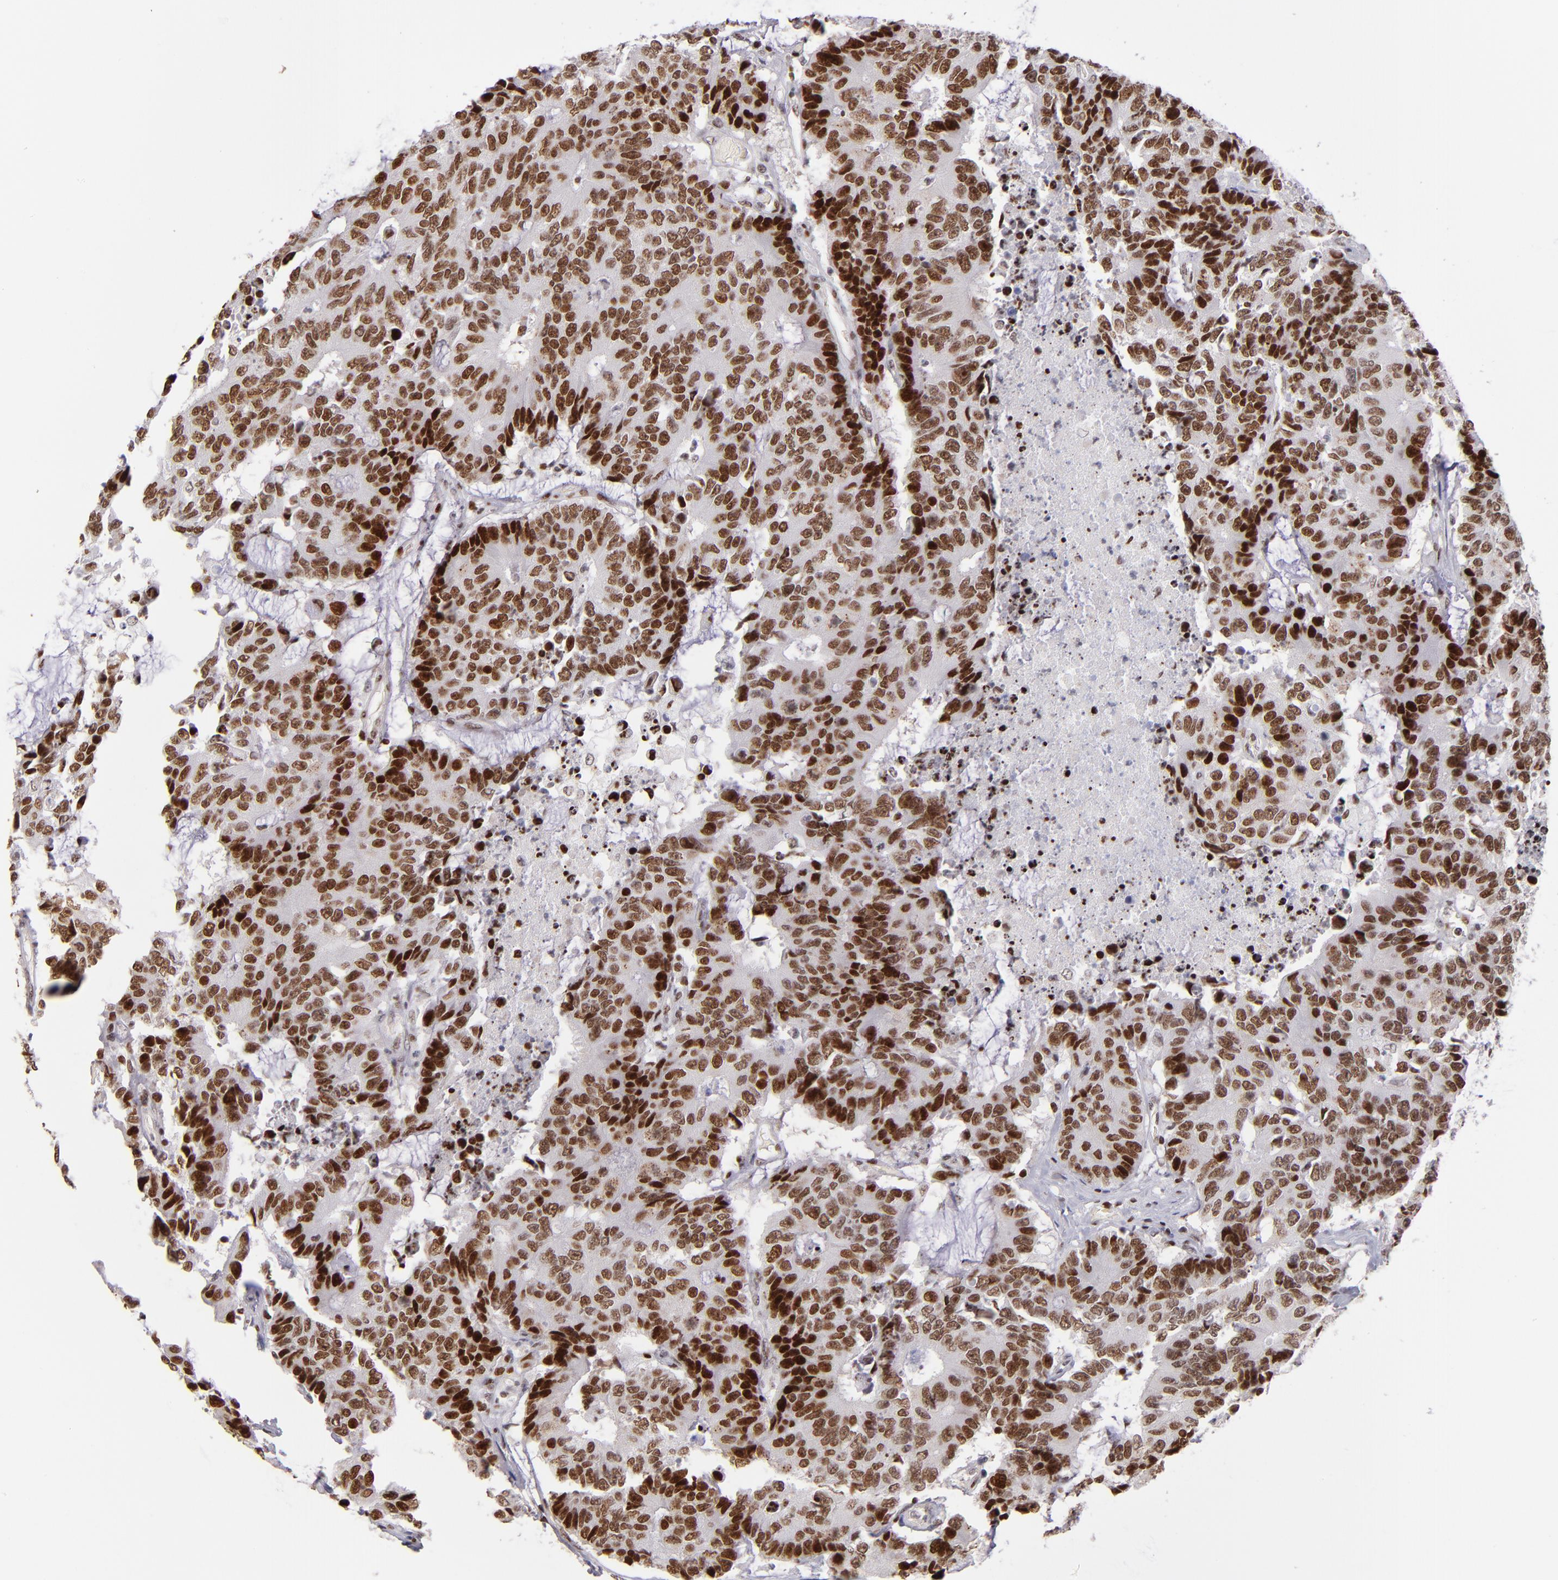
{"staining": {"intensity": "strong", "quantity": ">75%", "location": "nuclear"}, "tissue": "colorectal cancer", "cell_type": "Tumor cells", "image_type": "cancer", "snomed": [{"axis": "morphology", "description": "Adenocarcinoma, NOS"}, {"axis": "topography", "description": "Colon"}], "caption": "High-magnification brightfield microscopy of colorectal cancer stained with DAB (brown) and counterstained with hematoxylin (blue). tumor cells exhibit strong nuclear staining is identified in about>75% of cells.", "gene": "POLA1", "patient": {"sex": "female", "age": 86}}